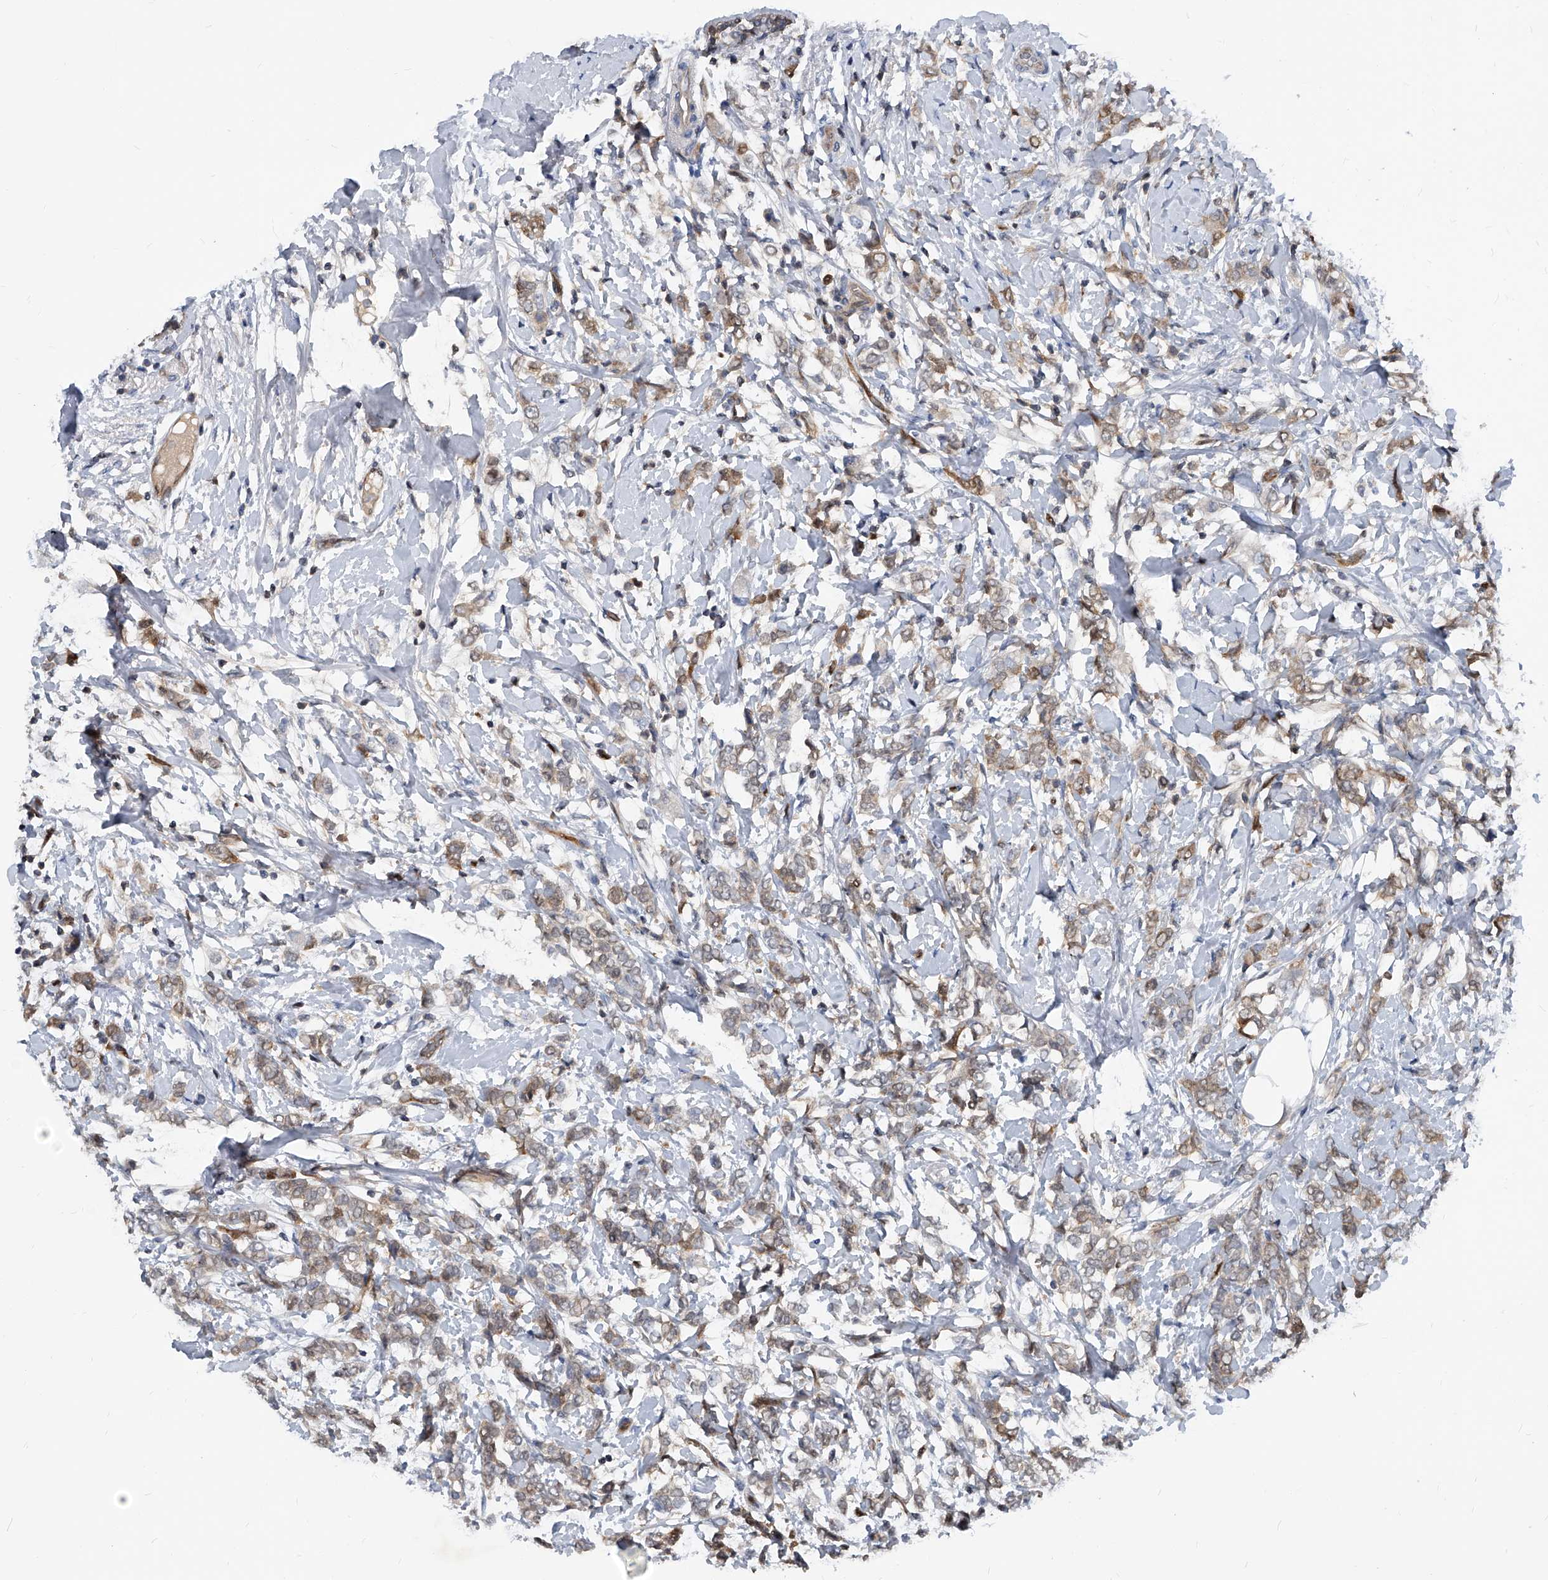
{"staining": {"intensity": "weak", "quantity": ">75%", "location": "cytoplasmic/membranous"}, "tissue": "breast cancer", "cell_type": "Tumor cells", "image_type": "cancer", "snomed": [{"axis": "morphology", "description": "Normal tissue, NOS"}, {"axis": "morphology", "description": "Lobular carcinoma"}, {"axis": "topography", "description": "Breast"}], "caption": "DAB immunohistochemical staining of lobular carcinoma (breast) displays weak cytoplasmic/membranous protein staining in about >75% of tumor cells. The protein of interest is shown in brown color, while the nuclei are stained blue.", "gene": "MAP2K6", "patient": {"sex": "female", "age": 47}}